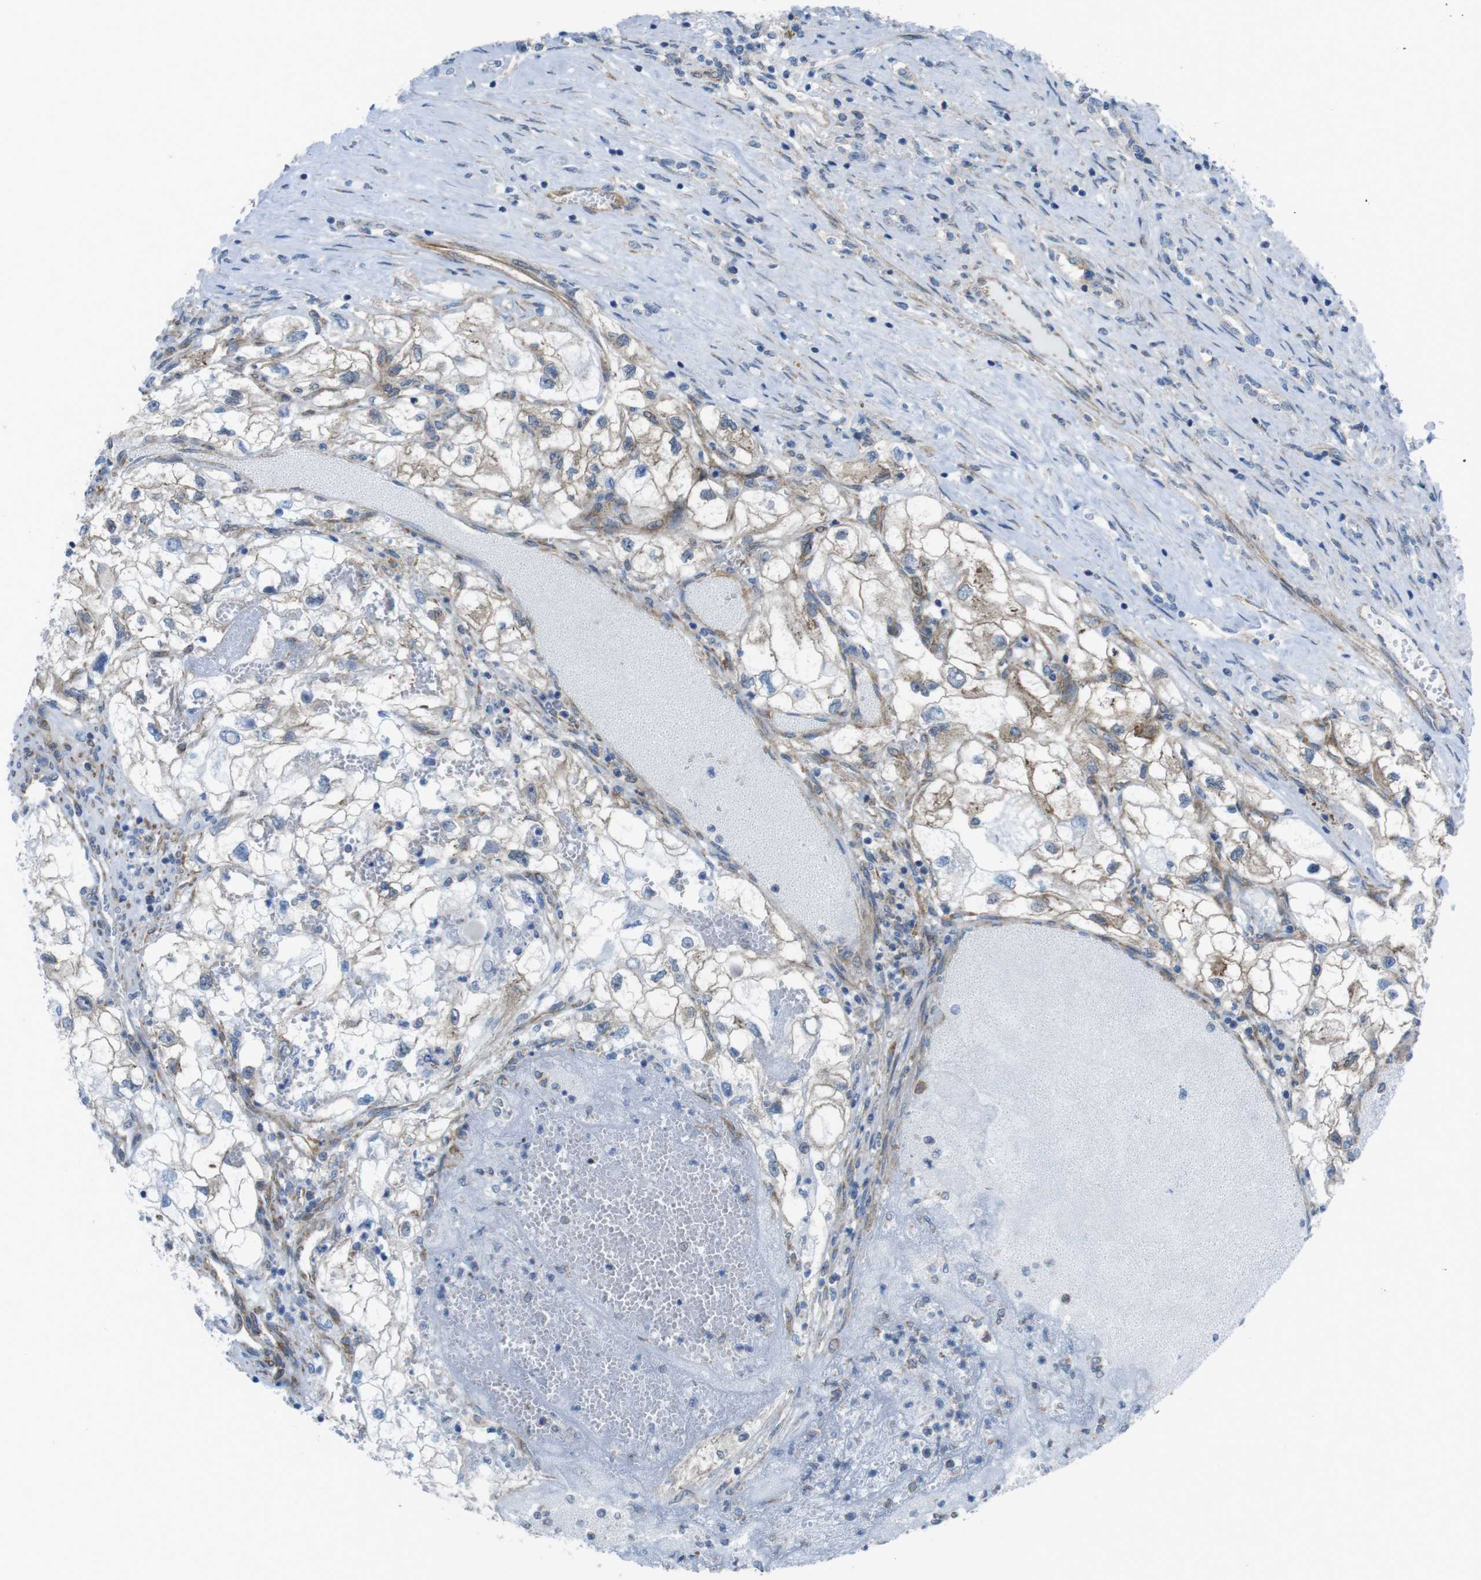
{"staining": {"intensity": "negative", "quantity": "none", "location": "none"}, "tissue": "renal cancer", "cell_type": "Tumor cells", "image_type": "cancer", "snomed": [{"axis": "morphology", "description": "Adenocarcinoma, NOS"}, {"axis": "topography", "description": "Kidney"}], "caption": "Immunohistochemical staining of adenocarcinoma (renal) displays no significant expression in tumor cells.", "gene": "DIAPH2", "patient": {"sex": "female", "age": 70}}